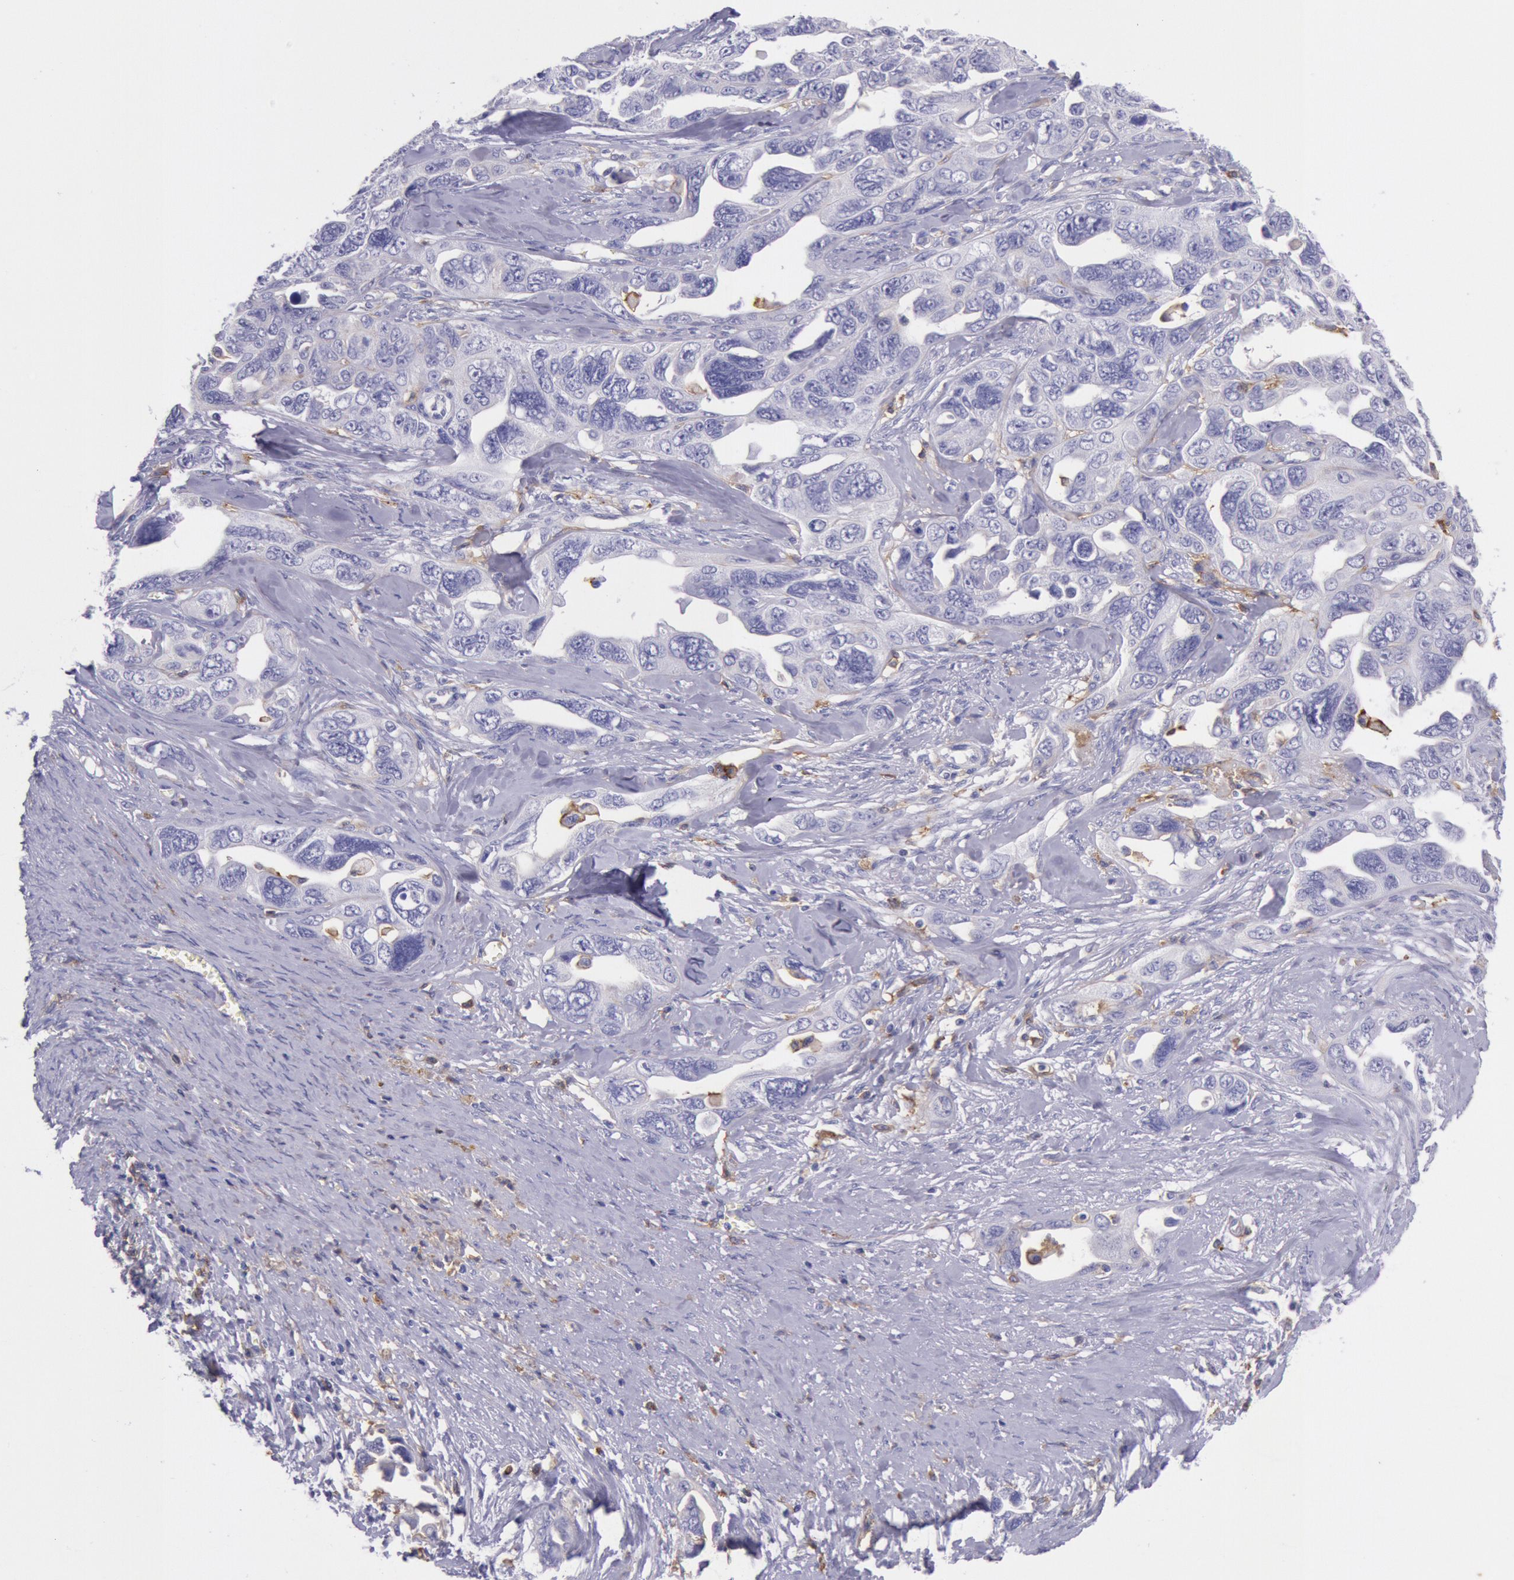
{"staining": {"intensity": "negative", "quantity": "none", "location": "none"}, "tissue": "ovarian cancer", "cell_type": "Tumor cells", "image_type": "cancer", "snomed": [{"axis": "morphology", "description": "Cystadenocarcinoma, serous, NOS"}, {"axis": "topography", "description": "Ovary"}], "caption": "Tumor cells show no significant staining in ovarian serous cystadenocarcinoma.", "gene": "LYN", "patient": {"sex": "female", "age": 63}}